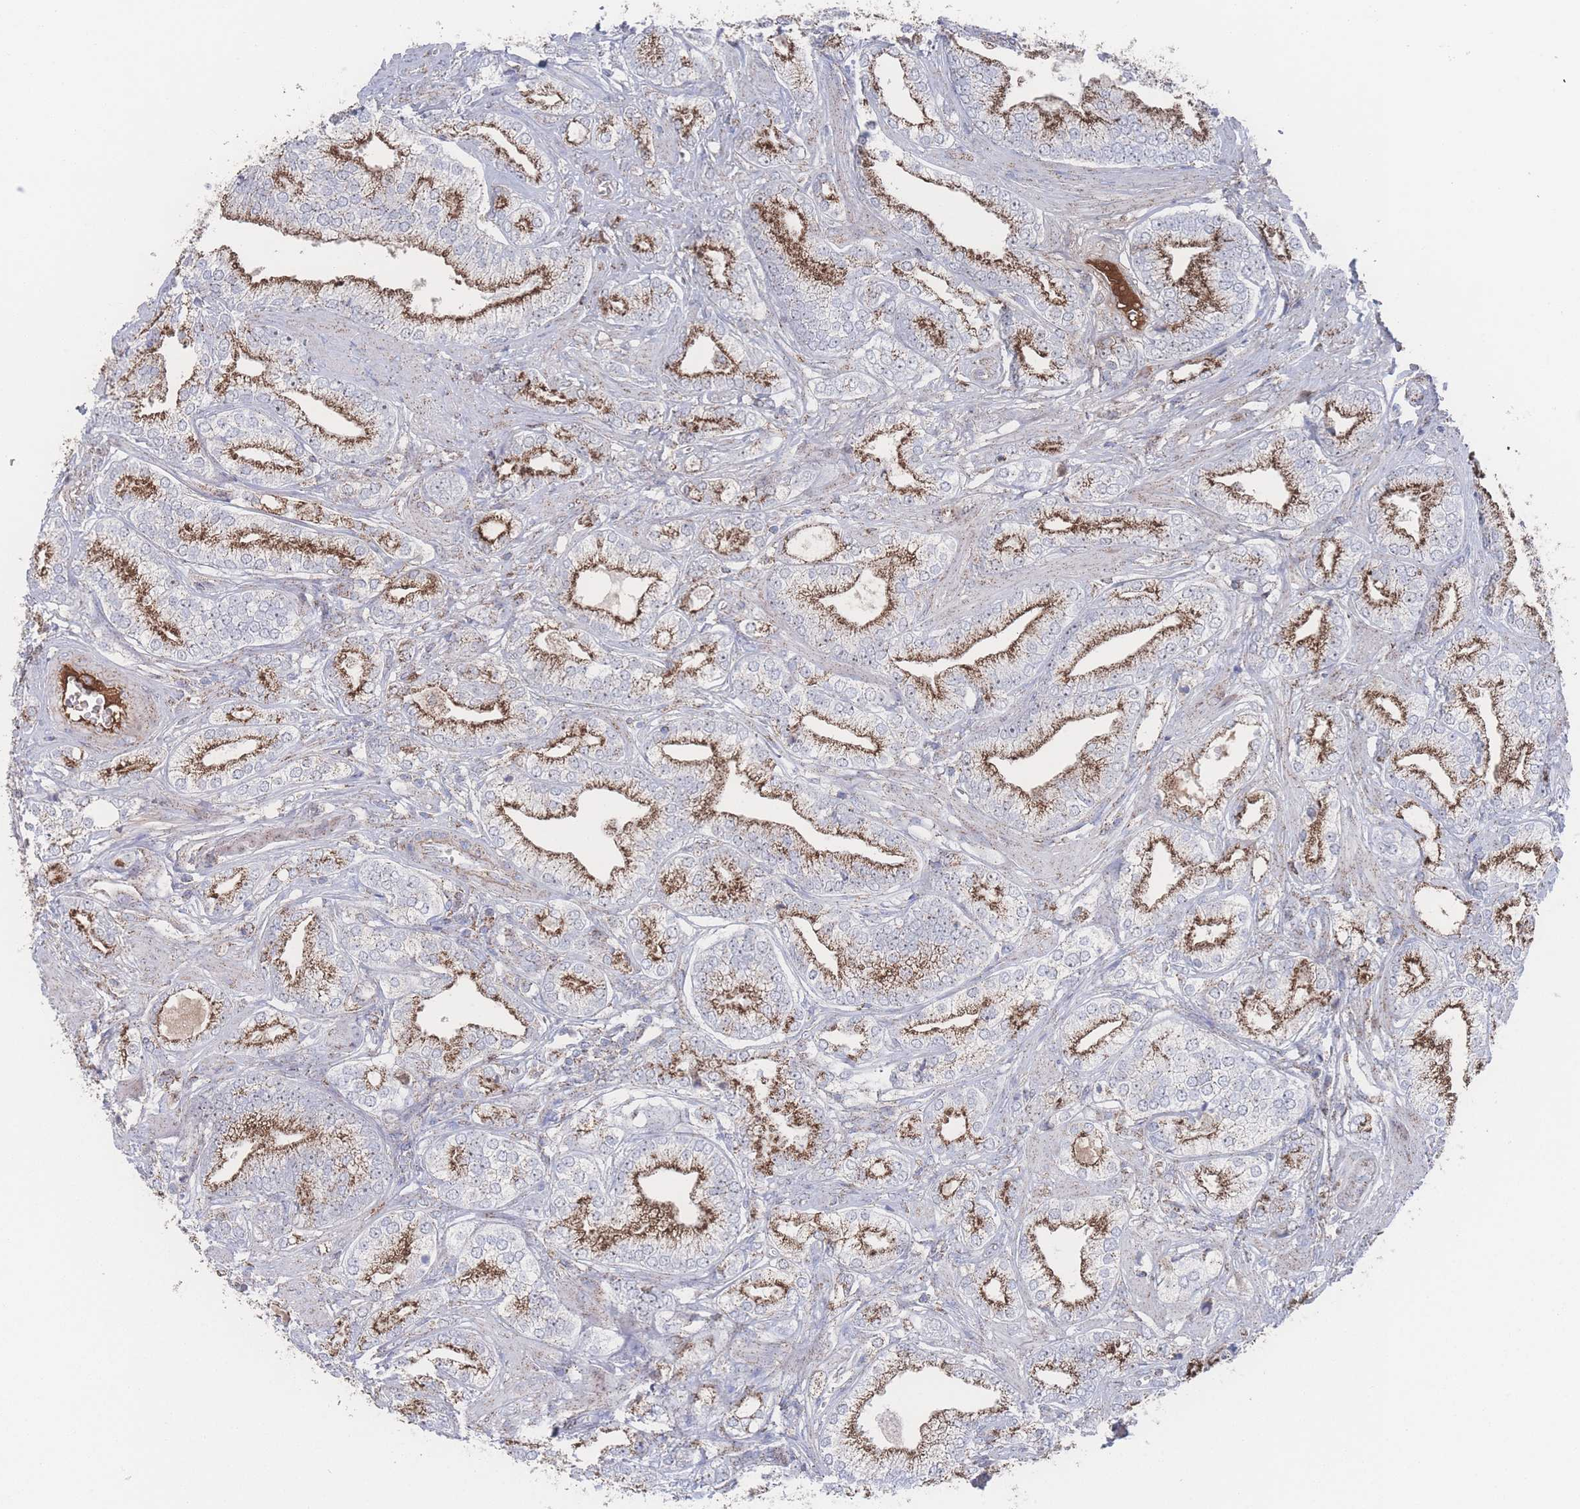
{"staining": {"intensity": "strong", "quantity": ">75%", "location": "cytoplasmic/membranous"}, "tissue": "prostate cancer", "cell_type": "Tumor cells", "image_type": "cancer", "snomed": [{"axis": "morphology", "description": "Adenocarcinoma, High grade"}, {"axis": "topography", "description": "Prostate"}], "caption": "There is high levels of strong cytoplasmic/membranous positivity in tumor cells of prostate cancer, as demonstrated by immunohistochemical staining (brown color).", "gene": "PEX14", "patient": {"sex": "male", "age": 50}}